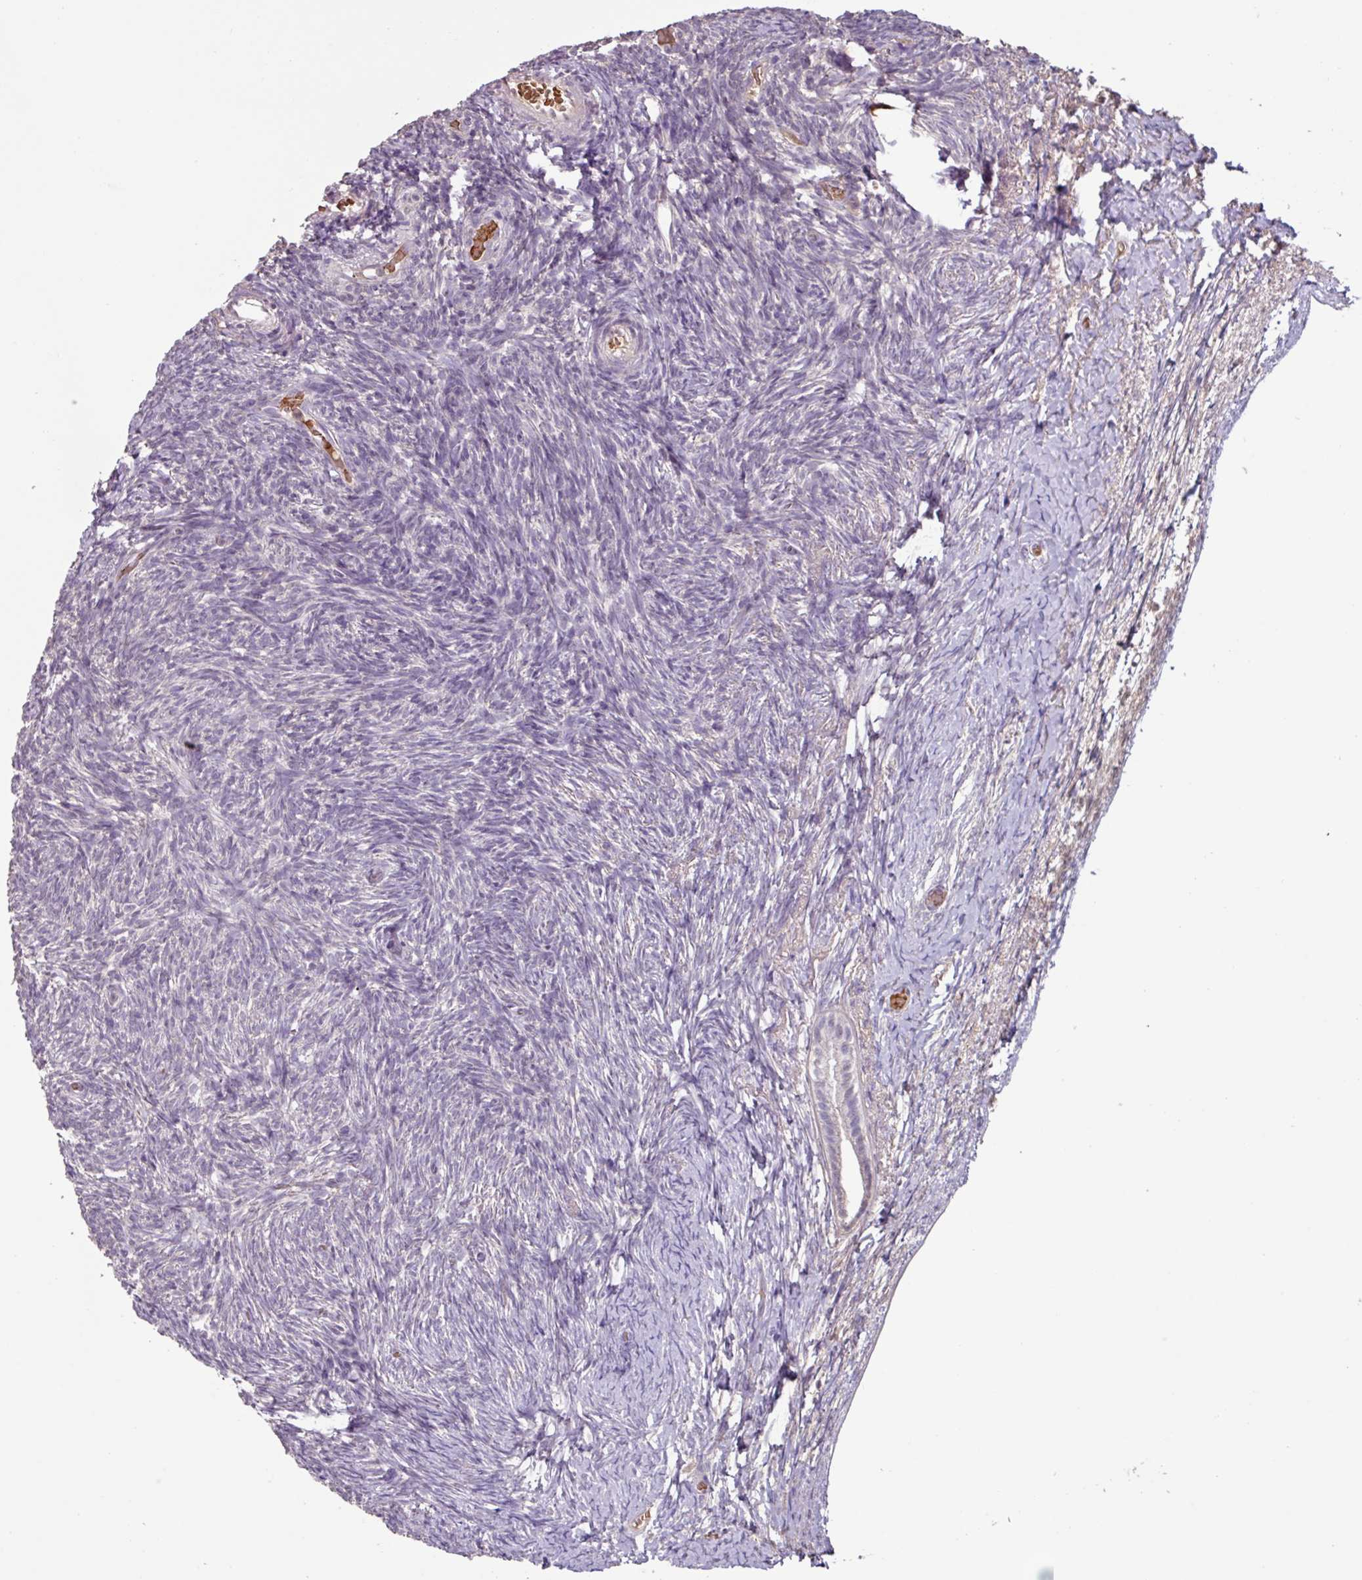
{"staining": {"intensity": "negative", "quantity": "none", "location": "none"}, "tissue": "ovary", "cell_type": "Ovarian stroma cells", "image_type": "normal", "snomed": [{"axis": "morphology", "description": "Normal tissue, NOS"}, {"axis": "topography", "description": "Ovary"}], "caption": "Benign ovary was stained to show a protein in brown. There is no significant staining in ovarian stroma cells. (DAB immunohistochemistry, high magnification).", "gene": "SLC5A10", "patient": {"sex": "female", "age": 39}}